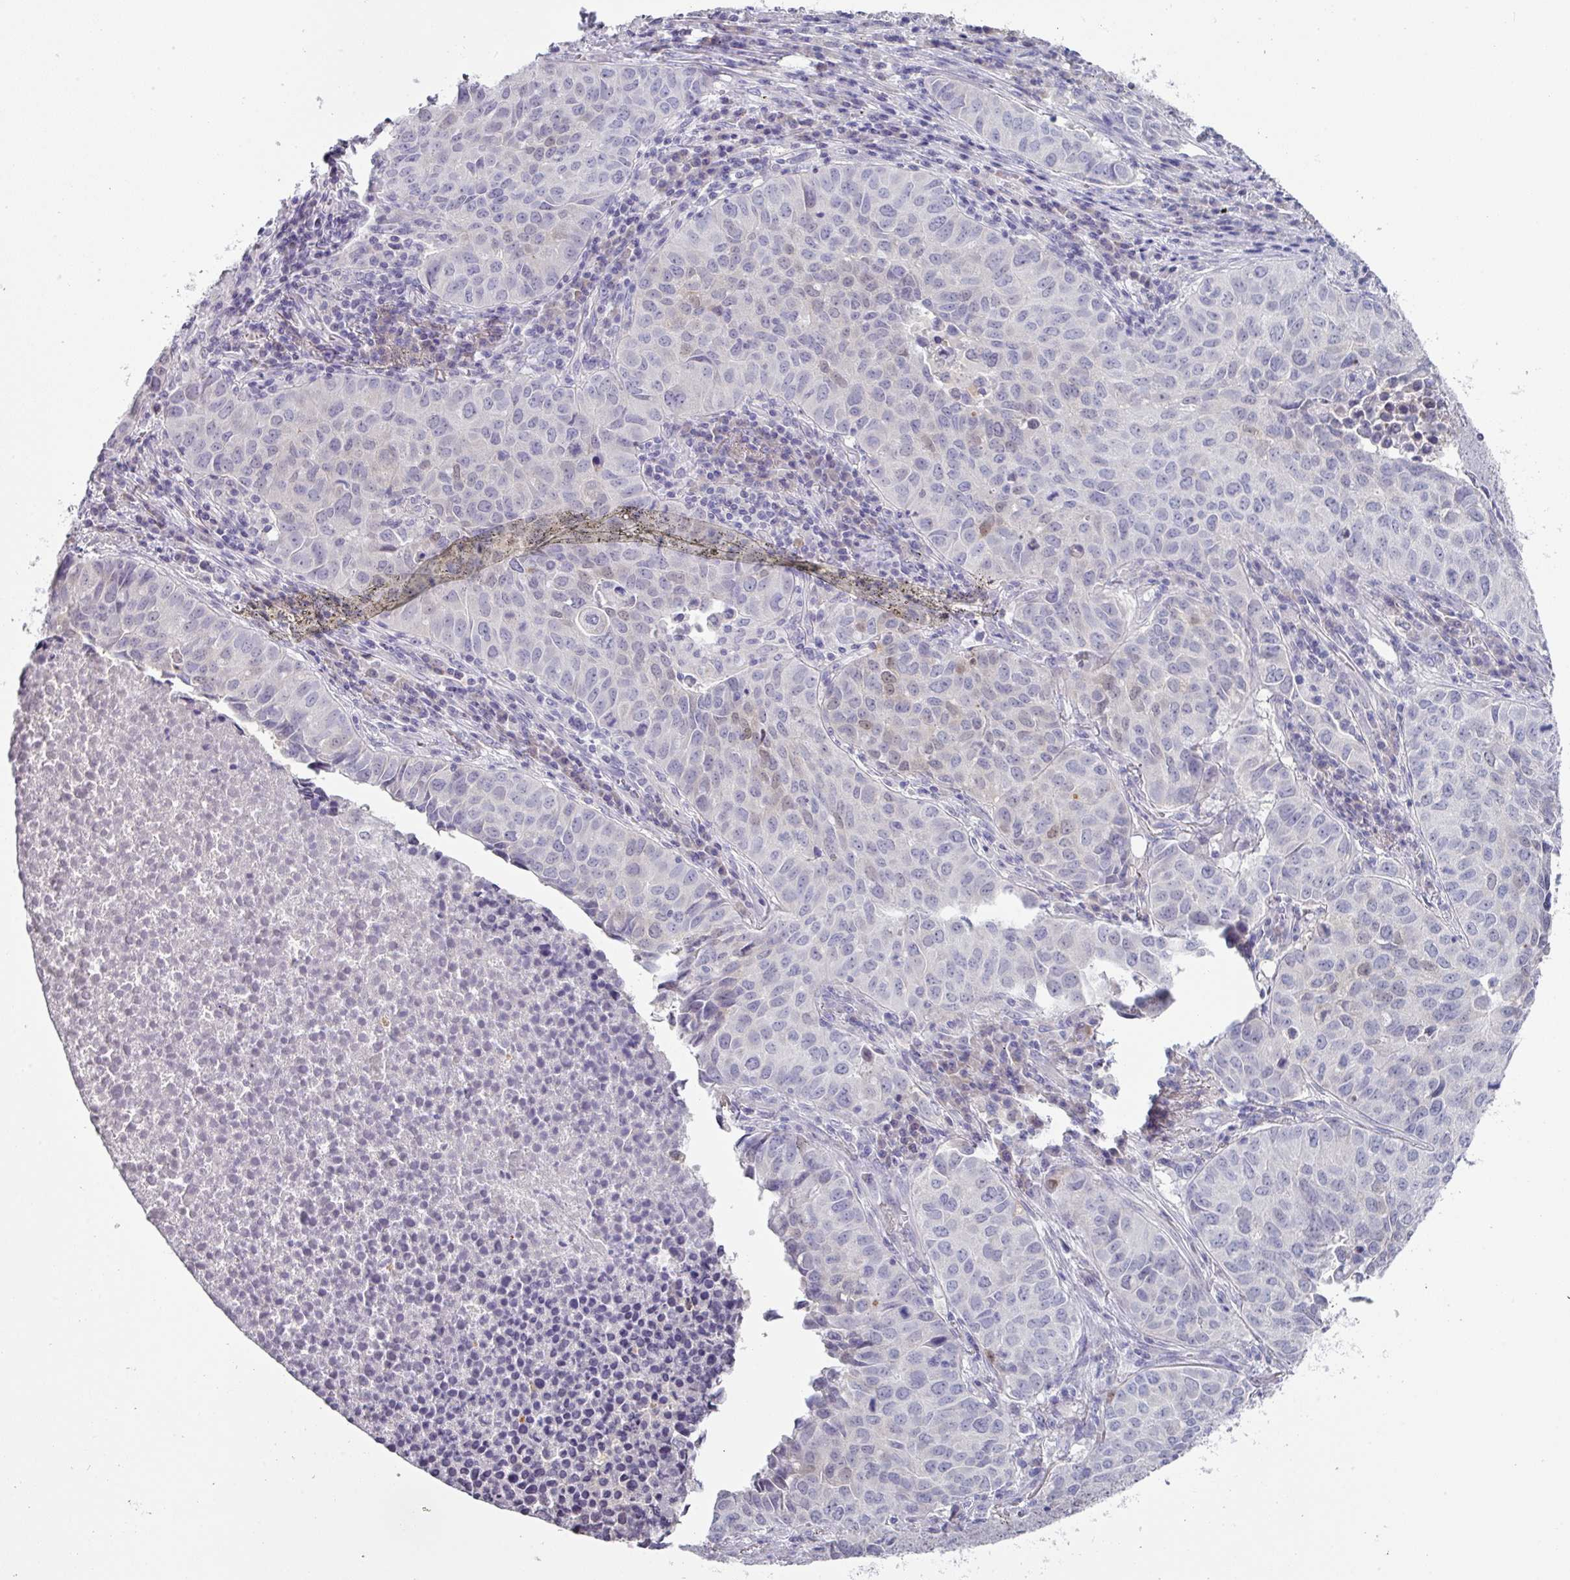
{"staining": {"intensity": "negative", "quantity": "none", "location": "none"}, "tissue": "lung cancer", "cell_type": "Tumor cells", "image_type": "cancer", "snomed": [{"axis": "morphology", "description": "Adenocarcinoma, NOS"}, {"axis": "topography", "description": "Lung"}], "caption": "Lung cancer was stained to show a protein in brown. There is no significant positivity in tumor cells.", "gene": "DEFB115", "patient": {"sex": "female", "age": 50}}